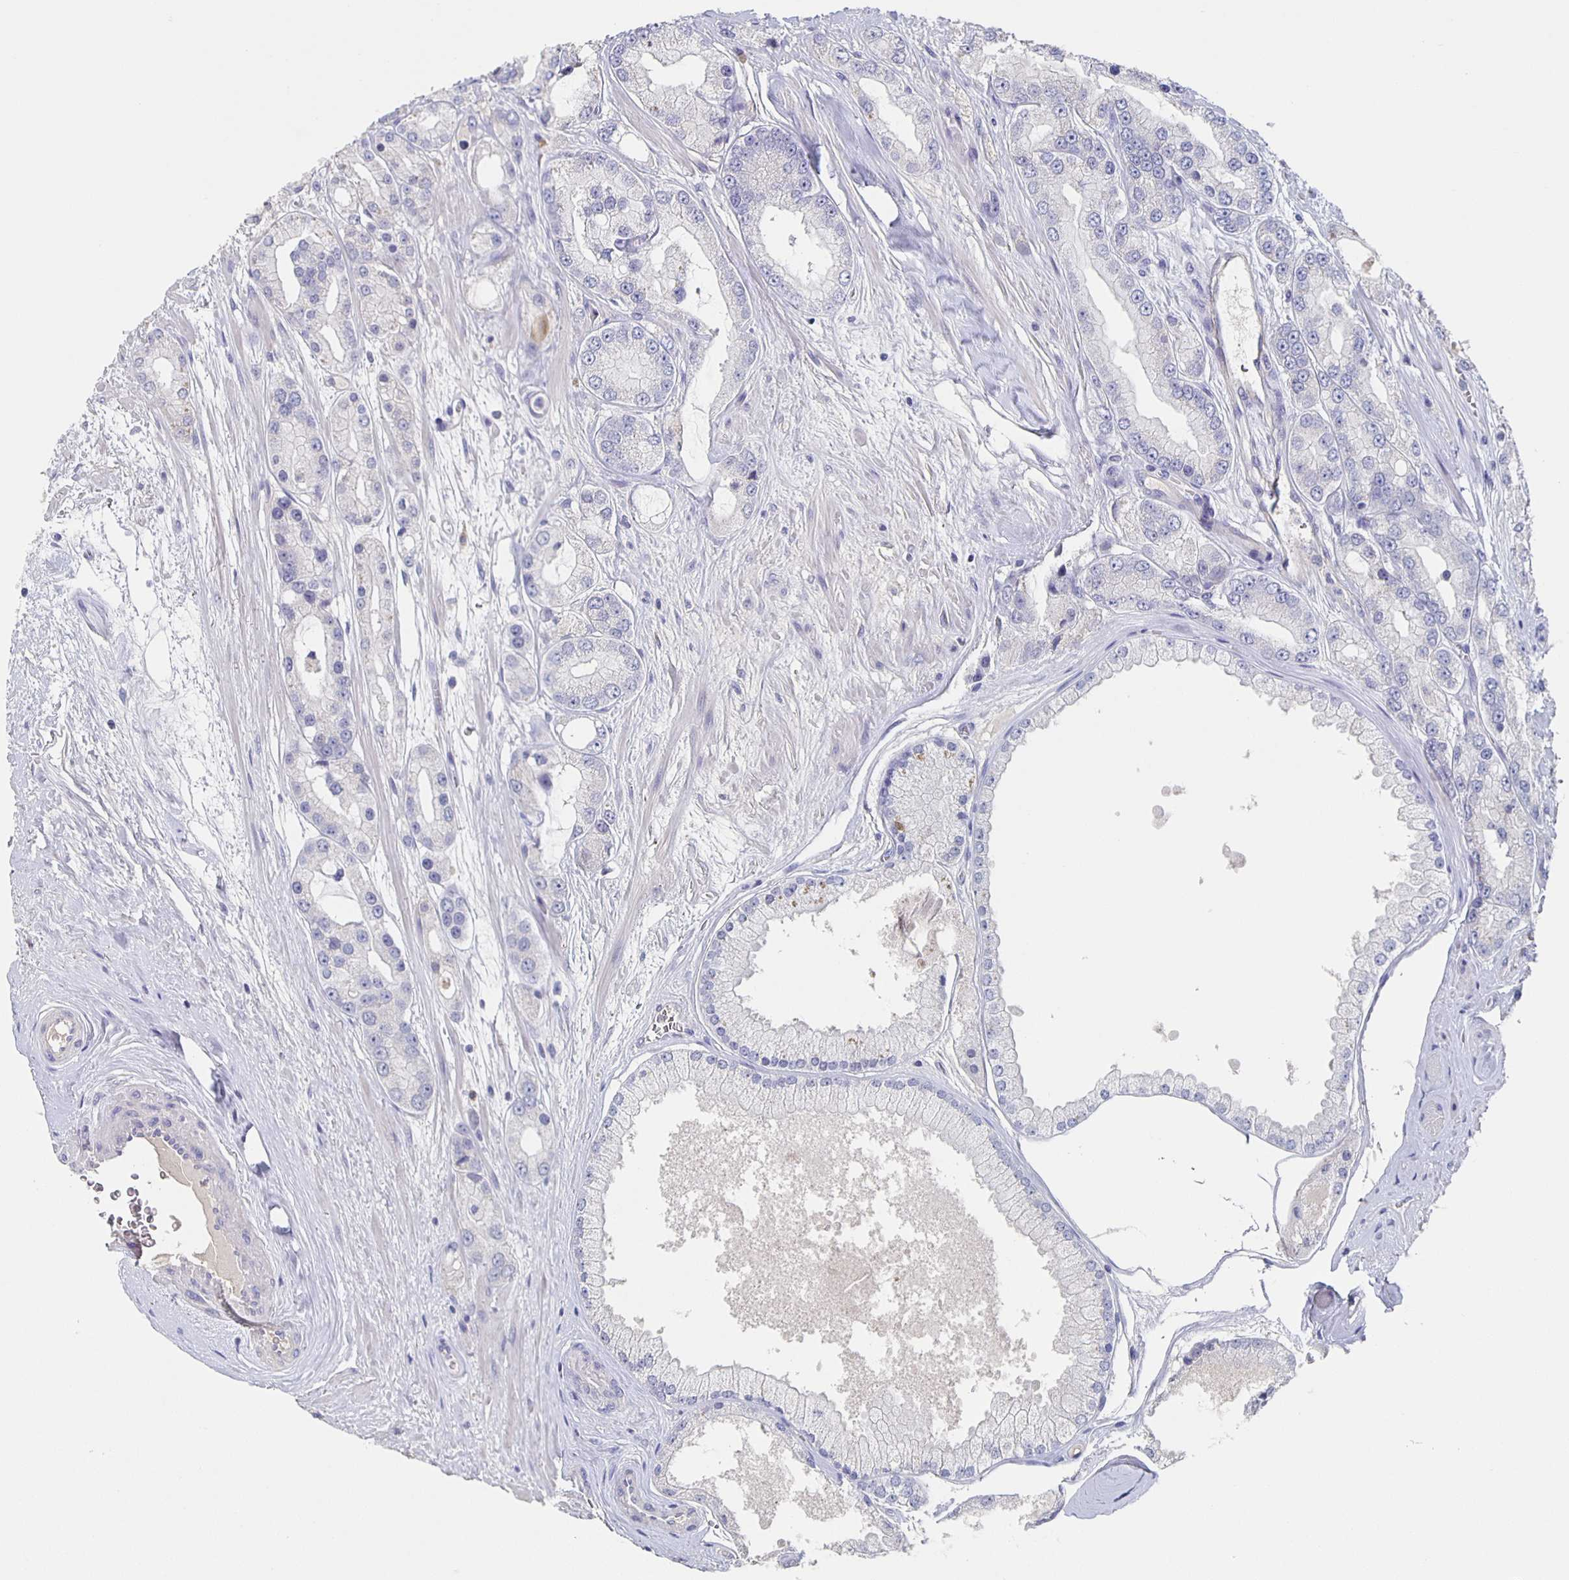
{"staining": {"intensity": "negative", "quantity": "none", "location": "none"}, "tissue": "prostate cancer", "cell_type": "Tumor cells", "image_type": "cancer", "snomed": [{"axis": "morphology", "description": "Adenocarcinoma, High grade"}, {"axis": "topography", "description": "Prostate"}], "caption": "Protein analysis of prostate adenocarcinoma (high-grade) displays no significant staining in tumor cells.", "gene": "CACNA2D2", "patient": {"sex": "male", "age": 67}}